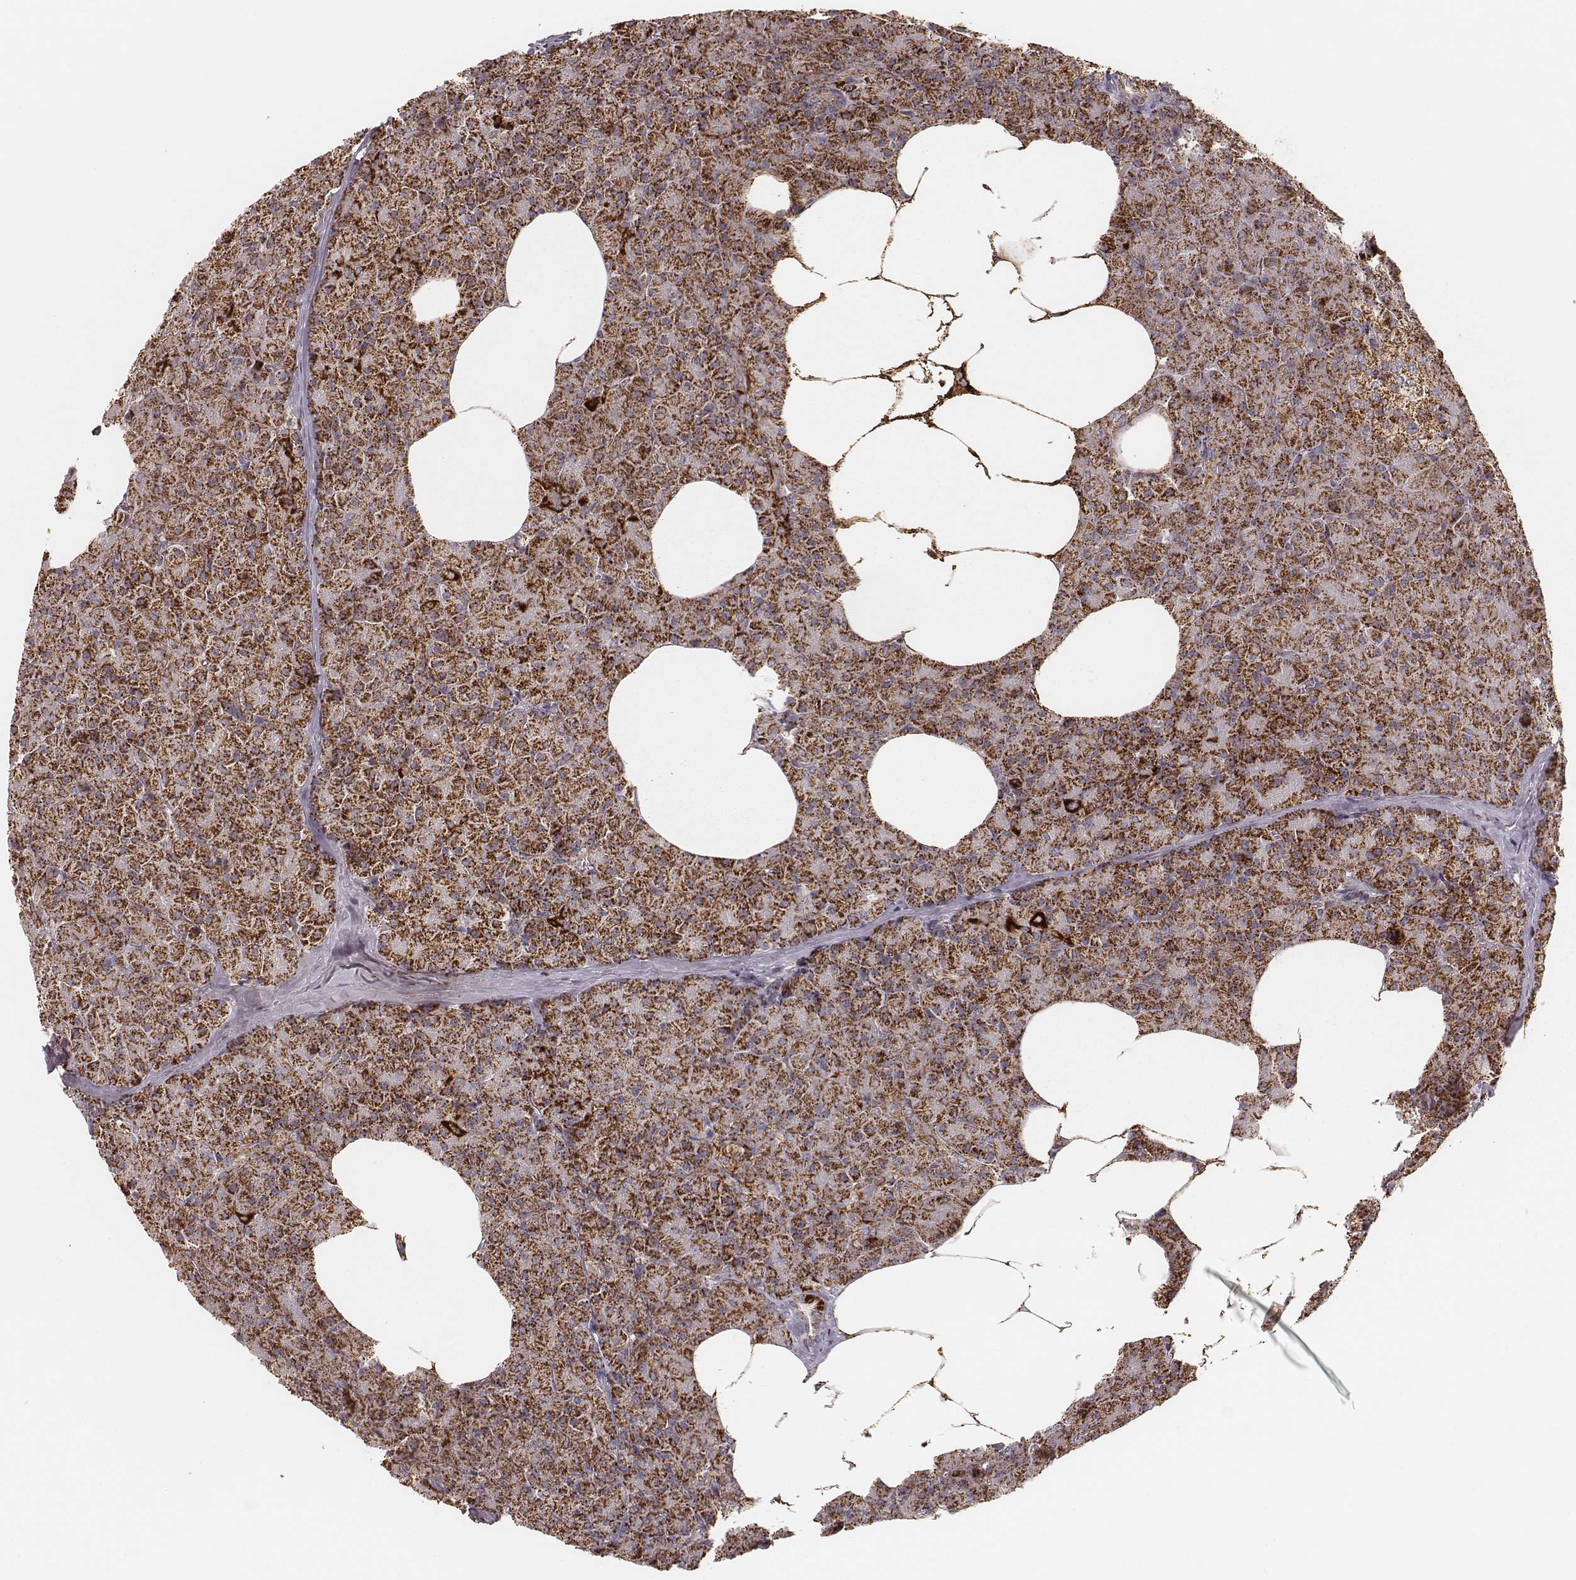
{"staining": {"intensity": "strong", "quantity": ">75%", "location": "cytoplasmic/membranous"}, "tissue": "pancreas", "cell_type": "Exocrine glandular cells", "image_type": "normal", "snomed": [{"axis": "morphology", "description": "Normal tissue, NOS"}, {"axis": "topography", "description": "Pancreas"}], "caption": "The histopathology image exhibits immunohistochemical staining of normal pancreas. There is strong cytoplasmic/membranous expression is present in approximately >75% of exocrine glandular cells. The staining was performed using DAB (3,3'-diaminobenzidine), with brown indicating positive protein expression. Nuclei are stained blue with hematoxylin.", "gene": "CS", "patient": {"sex": "female", "age": 45}}